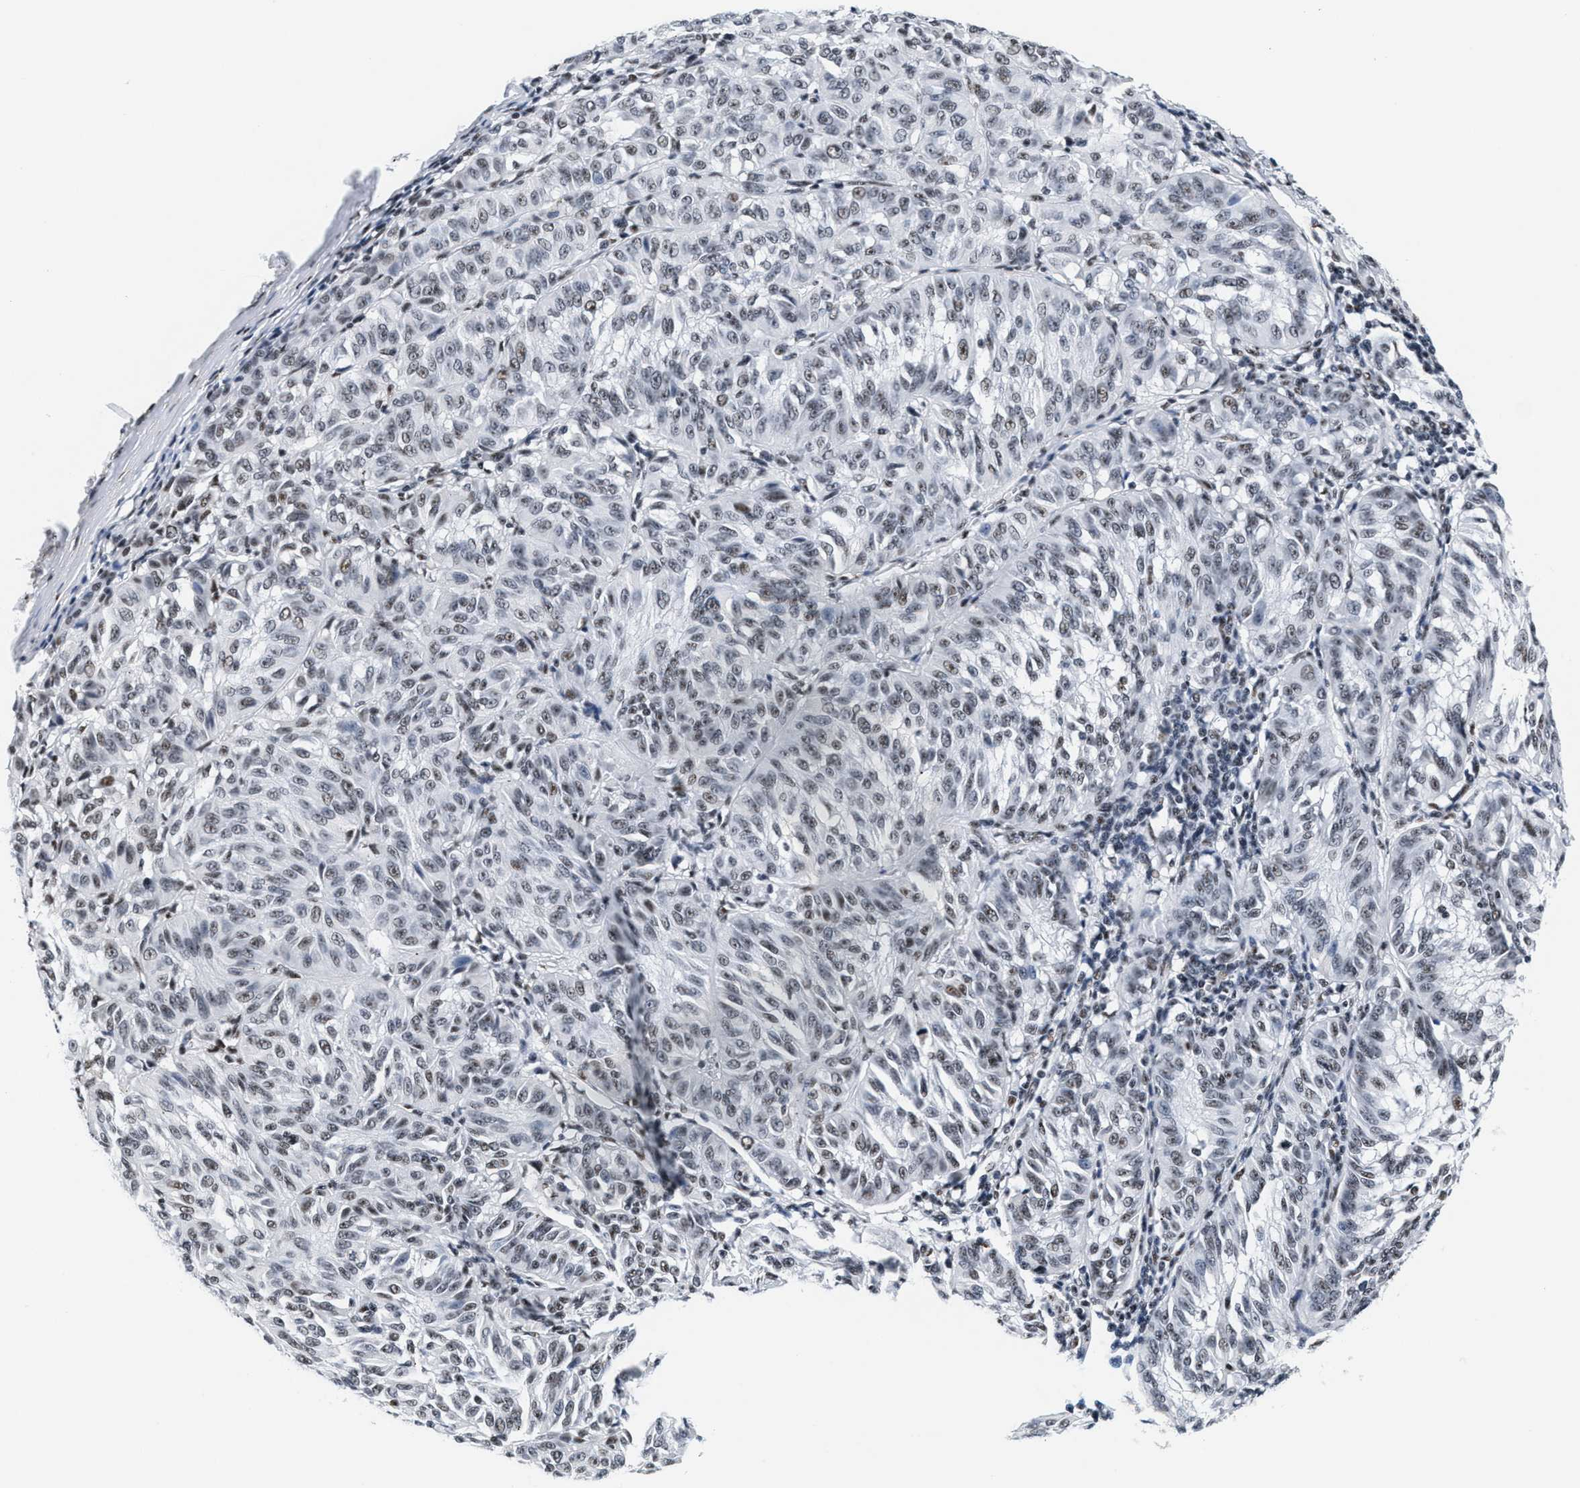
{"staining": {"intensity": "weak", "quantity": ">75%", "location": "nuclear"}, "tissue": "melanoma", "cell_type": "Tumor cells", "image_type": "cancer", "snomed": [{"axis": "morphology", "description": "Malignant melanoma, NOS"}, {"axis": "topography", "description": "Skin"}], "caption": "Weak nuclear protein staining is identified in approximately >75% of tumor cells in malignant melanoma.", "gene": "RAD50", "patient": {"sex": "female", "age": 72}}